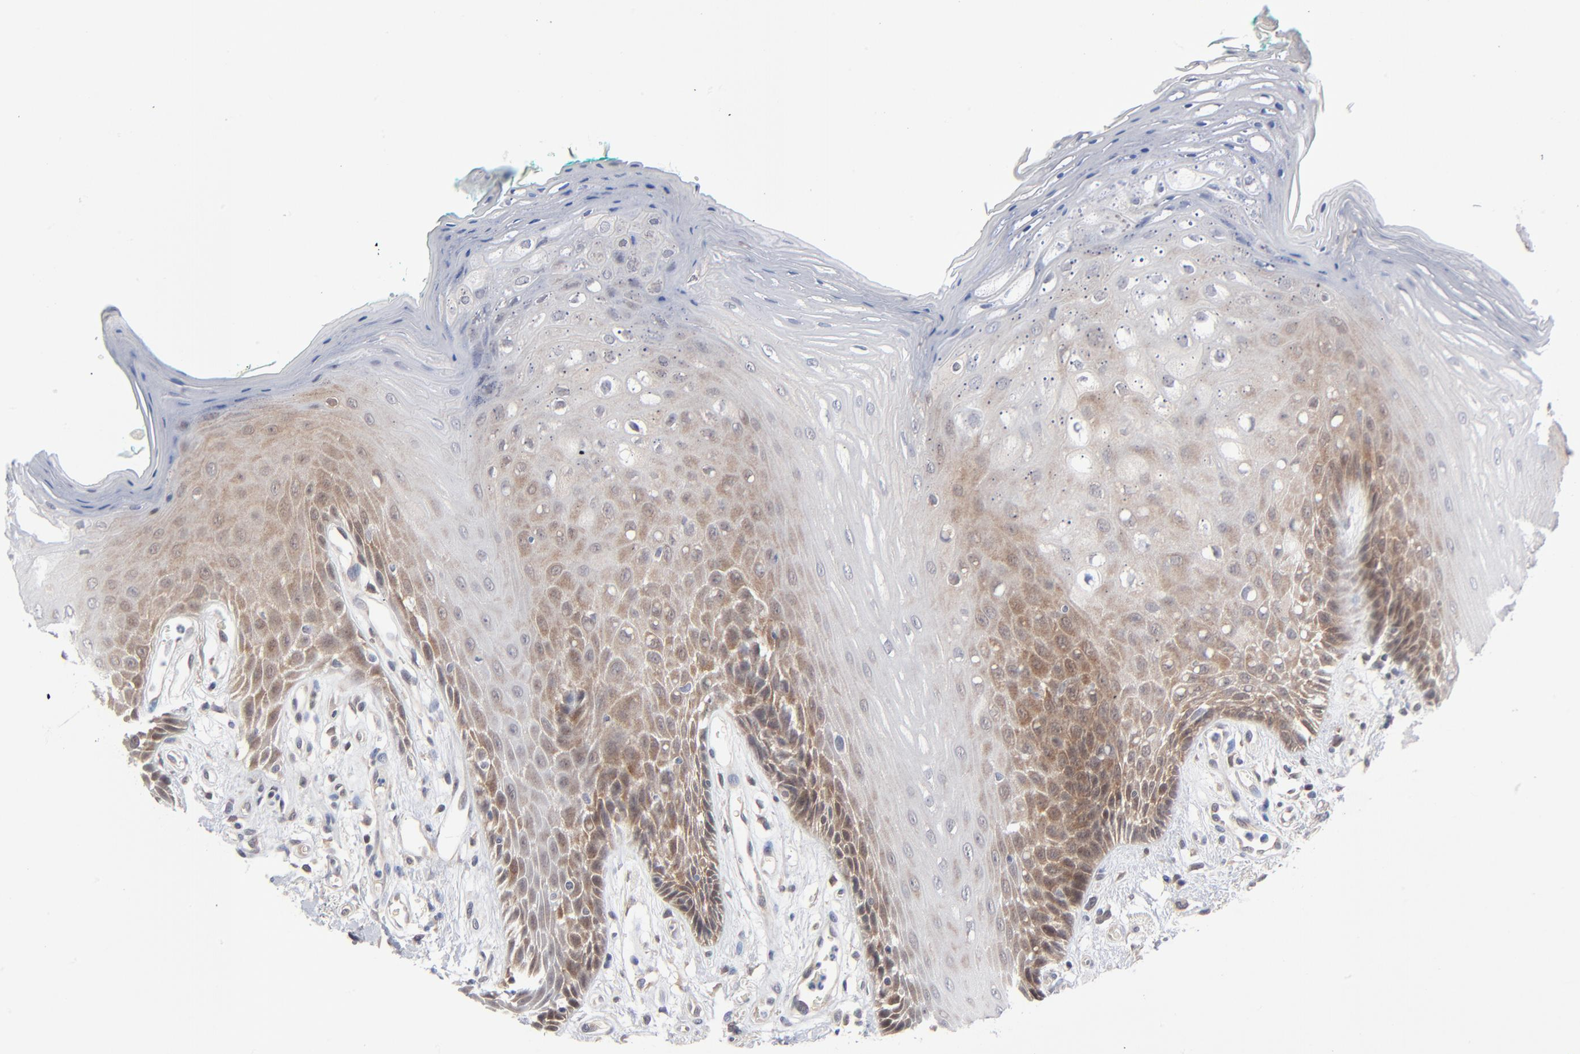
{"staining": {"intensity": "weak", "quantity": "25%-75%", "location": "cytoplasmic/membranous"}, "tissue": "oral mucosa", "cell_type": "Squamous epithelial cells", "image_type": "normal", "snomed": [{"axis": "morphology", "description": "Normal tissue, NOS"}, {"axis": "morphology", "description": "Squamous cell carcinoma, NOS"}, {"axis": "topography", "description": "Skeletal muscle"}, {"axis": "topography", "description": "Oral tissue"}, {"axis": "topography", "description": "Head-Neck"}], "caption": "A brown stain highlights weak cytoplasmic/membranous staining of a protein in squamous epithelial cells of unremarkable oral mucosa. (DAB IHC with brightfield microscopy, high magnification).", "gene": "RPS6KB1", "patient": {"sex": "female", "age": 84}}